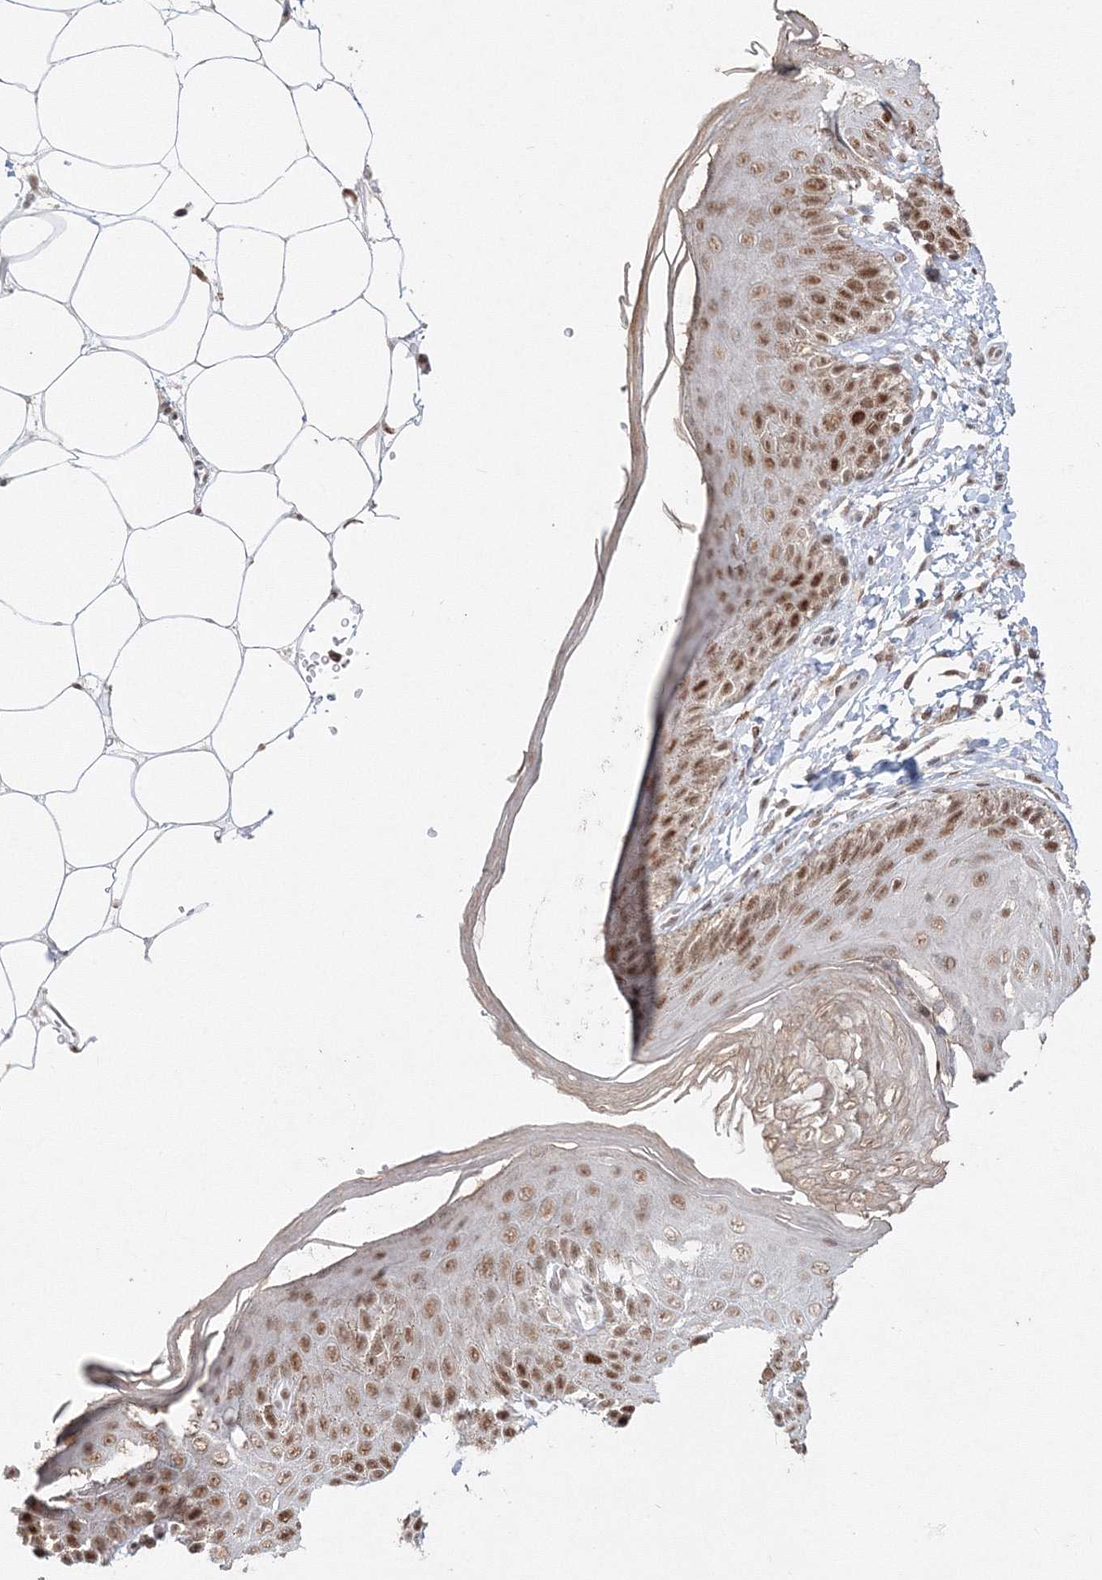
{"staining": {"intensity": "strong", "quantity": ">75%", "location": "nuclear"}, "tissue": "skin", "cell_type": "Epidermal cells", "image_type": "normal", "snomed": [{"axis": "morphology", "description": "Normal tissue, NOS"}, {"axis": "topography", "description": "Anal"}], "caption": "Benign skin was stained to show a protein in brown. There is high levels of strong nuclear staining in about >75% of epidermal cells. The protein of interest is stained brown, and the nuclei are stained in blue (DAB IHC with brightfield microscopy, high magnification).", "gene": "IWS1", "patient": {"sex": "male", "age": 44}}